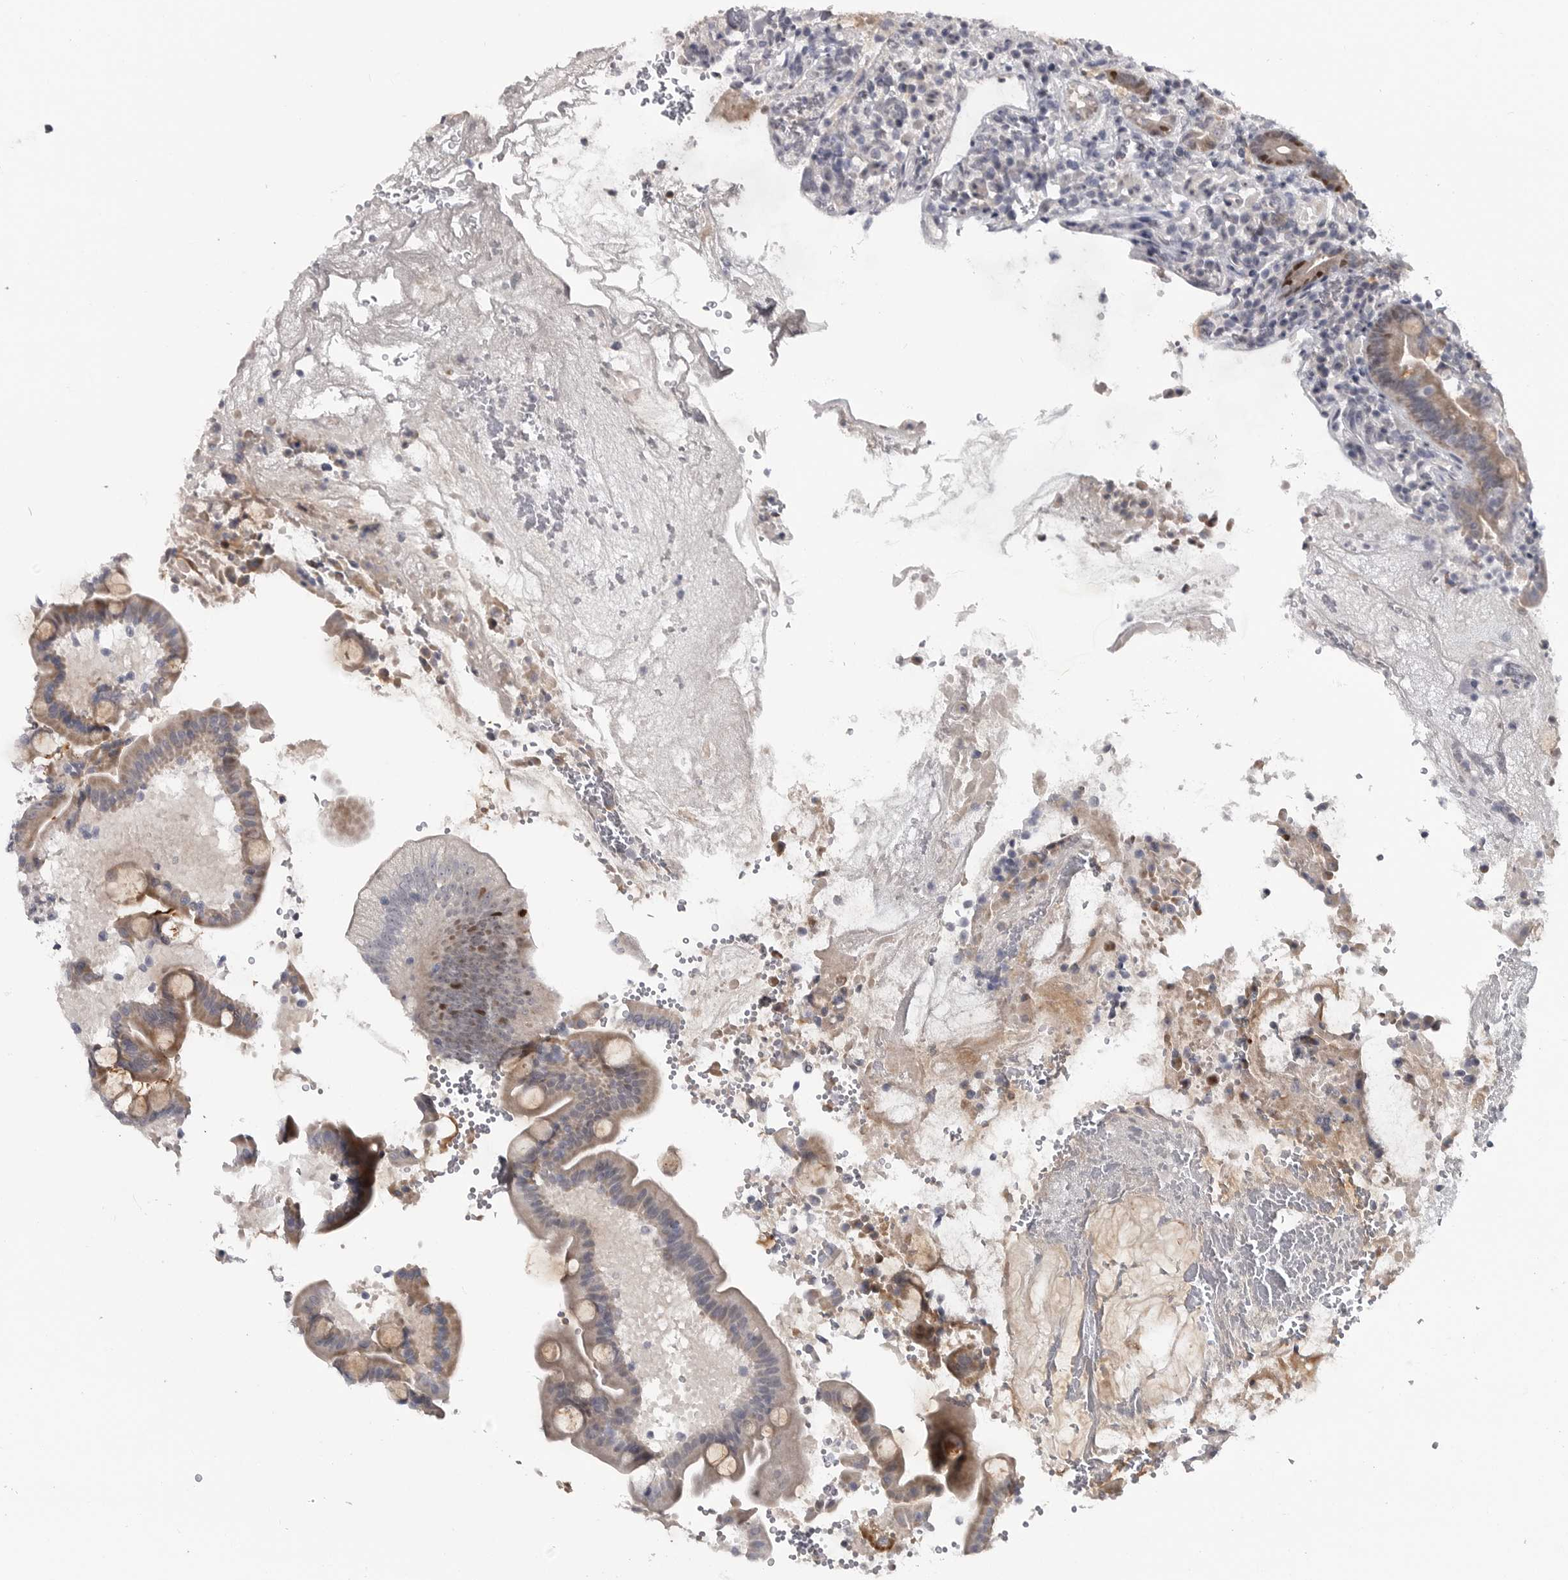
{"staining": {"intensity": "moderate", "quantity": "<25%", "location": "cytoplasmic/membranous"}, "tissue": "duodenum", "cell_type": "Glandular cells", "image_type": "normal", "snomed": [{"axis": "morphology", "description": "Normal tissue, NOS"}, {"axis": "topography", "description": "Duodenum"}], "caption": "Protein staining displays moderate cytoplasmic/membranous expression in about <25% of glandular cells in benign duodenum.", "gene": "ZNF277", "patient": {"sex": "male", "age": 54}}